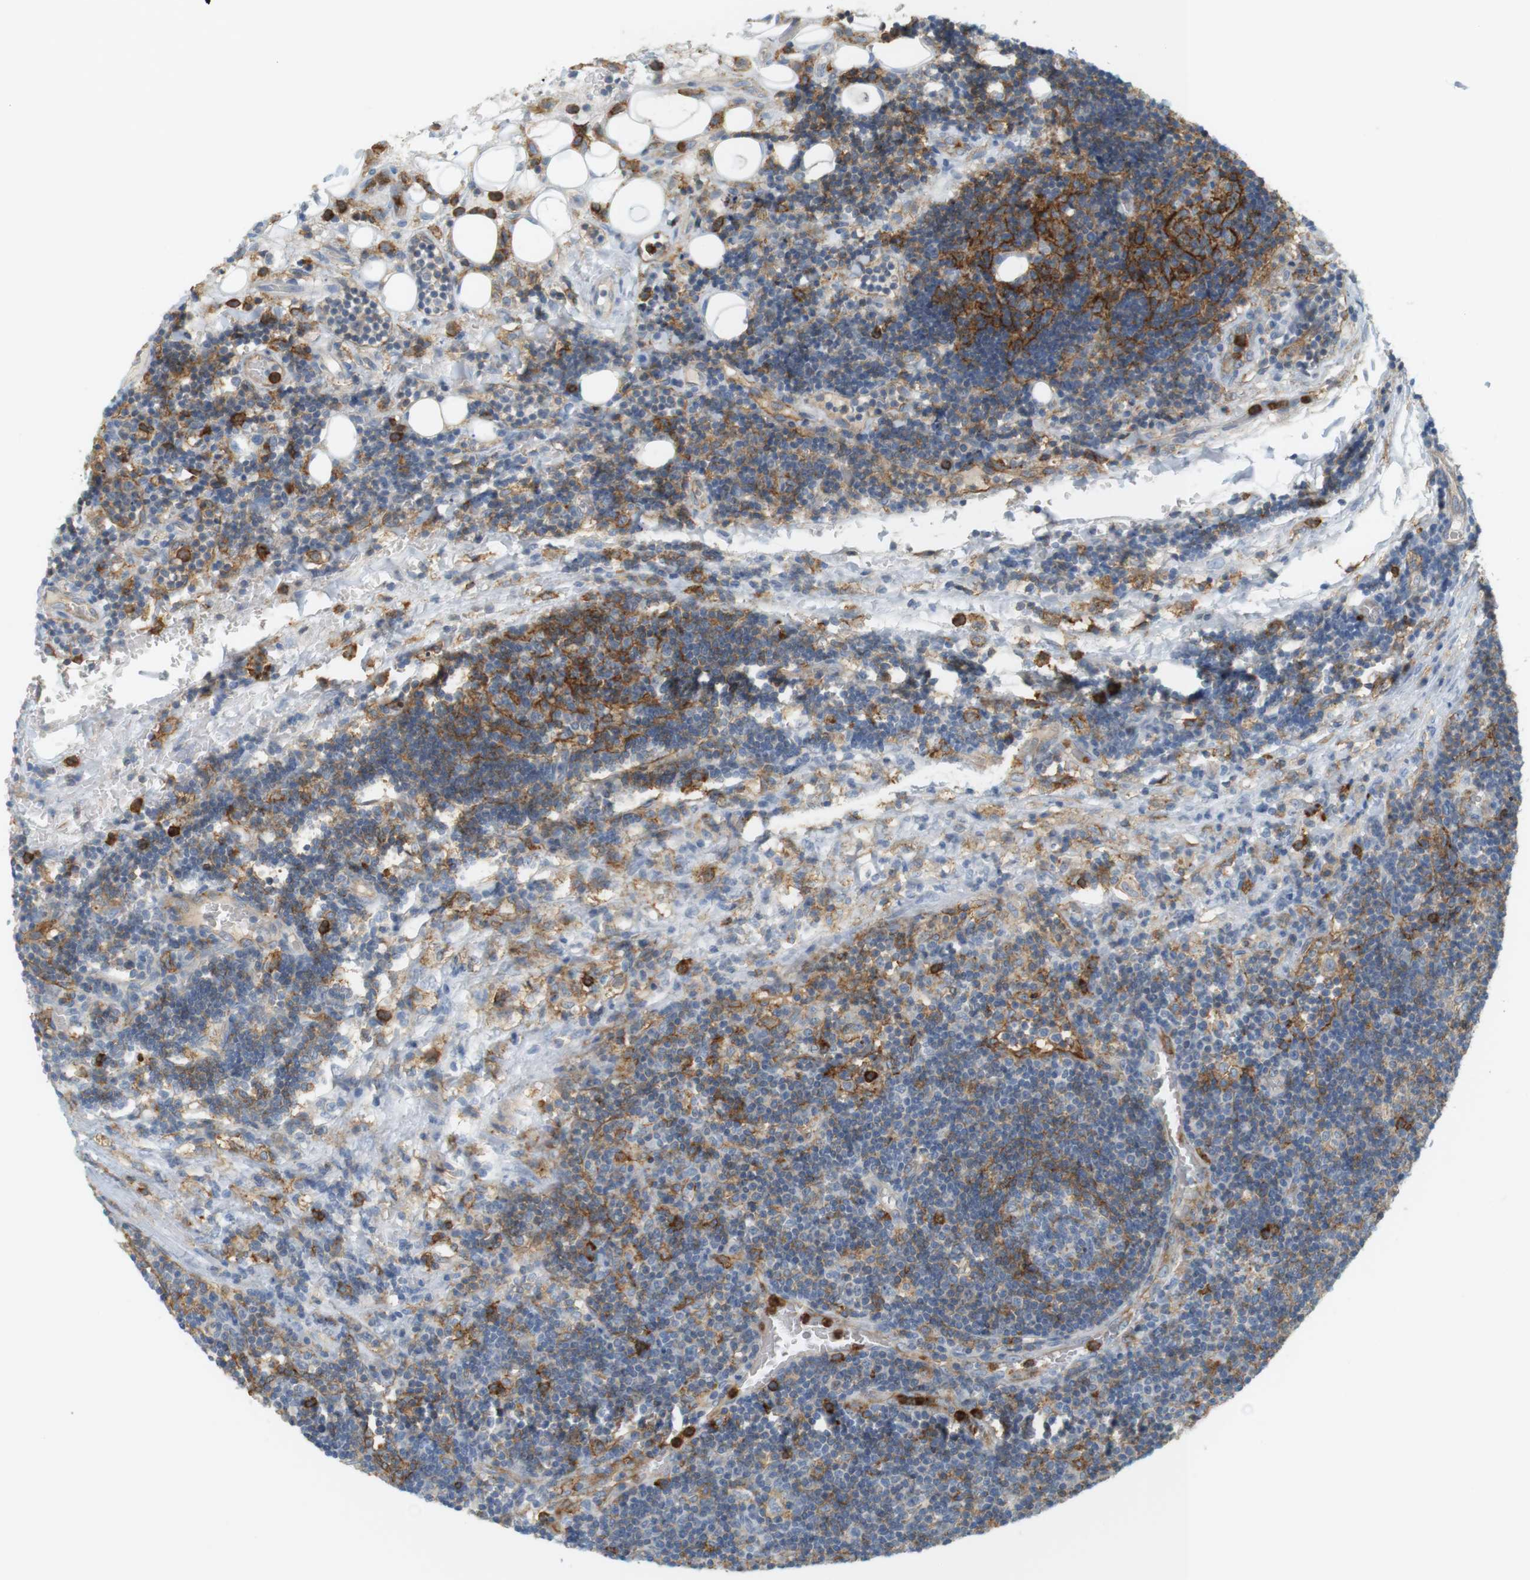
{"staining": {"intensity": "moderate", "quantity": "25%-75%", "location": "cytoplasmic/membranous"}, "tissue": "lymph node", "cell_type": "Germinal center cells", "image_type": "normal", "snomed": [{"axis": "morphology", "description": "Normal tissue, NOS"}, {"axis": "topography", "description": "Lymph node"}, {"axis": "topography", "description": "Salivary gland"}], "caption": "The photomicrograph shows a brown stain indicating the presence of a protein in the cytoplasmic/membranous of germinal center cells in lymph node.", "gene": "SIRPA", "patient": {"sex": "male", "age": 8}}